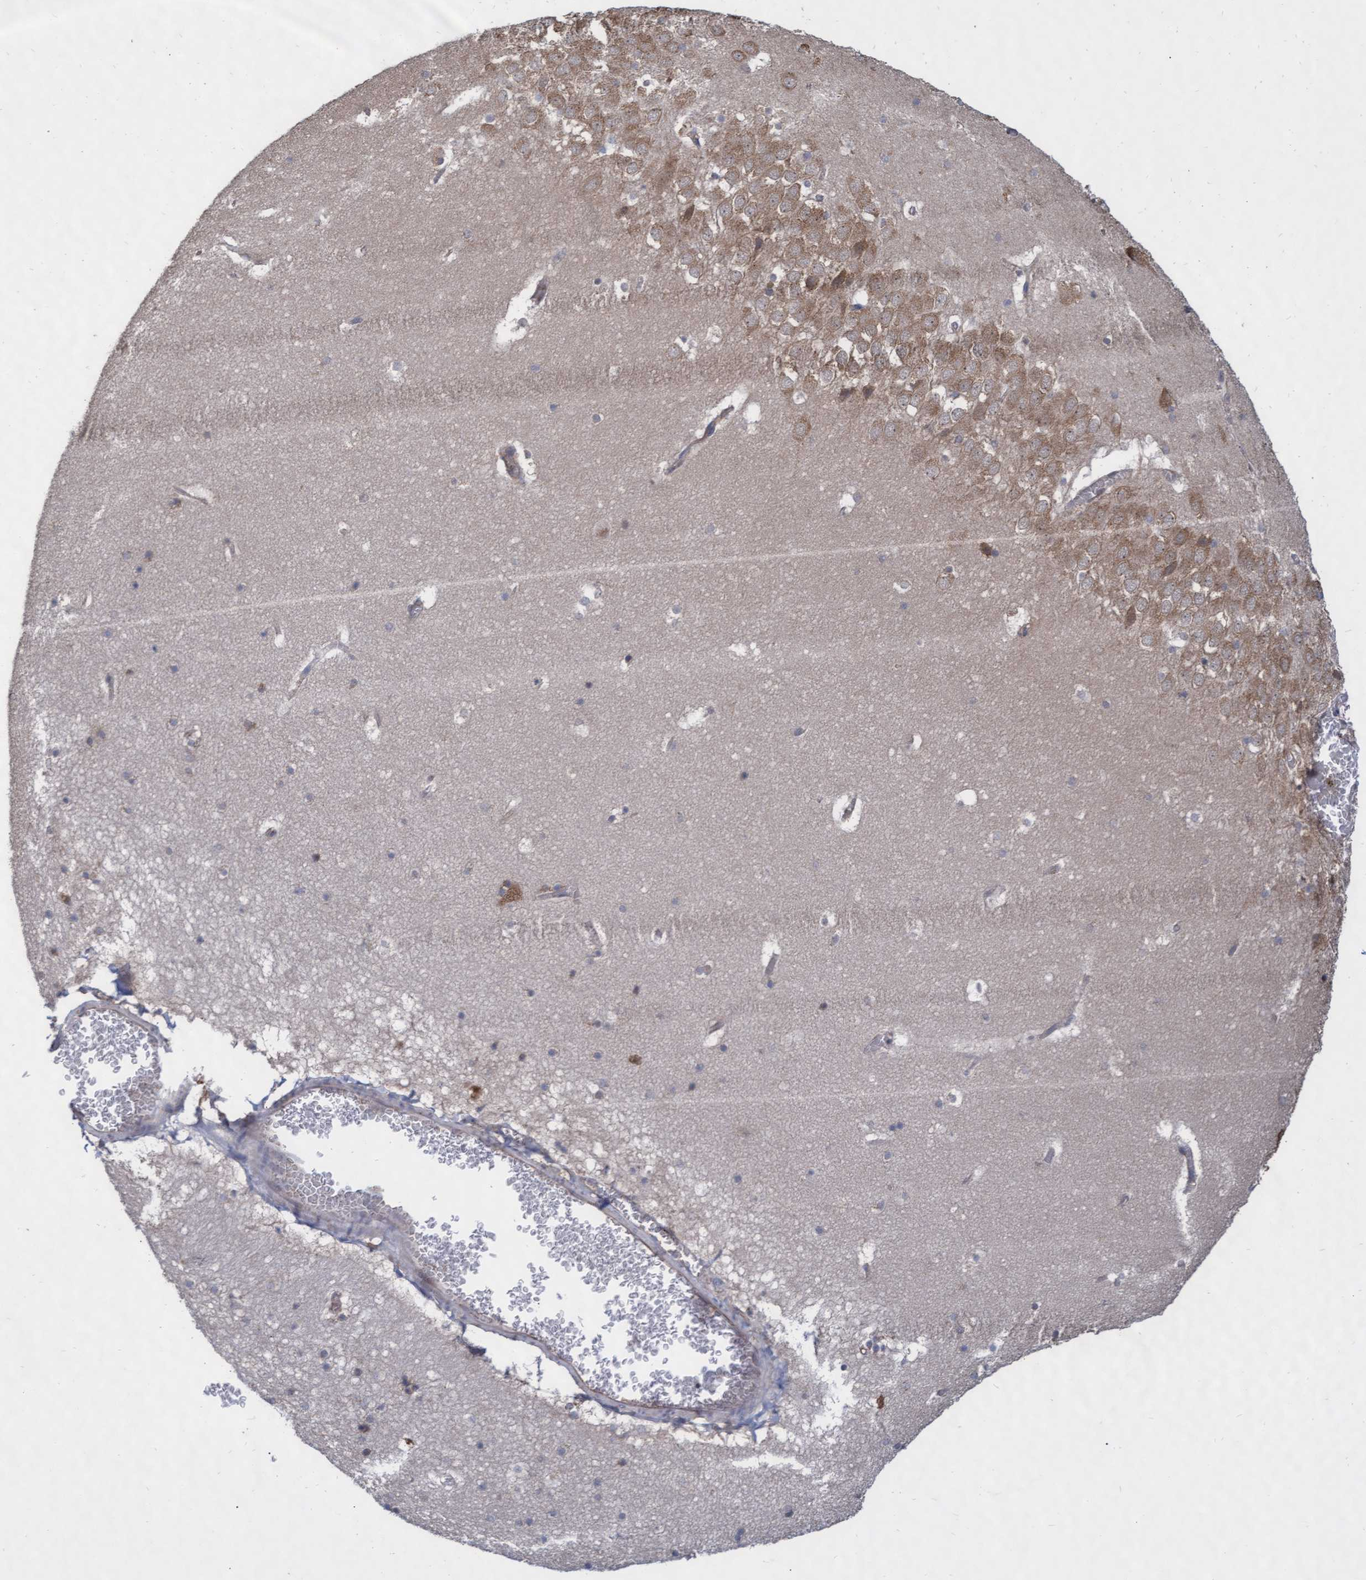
{"staining": {"intensity": "moderate", "quantity": "<25%", "location": "cytoplasmic/membranous"}, "tissue": "hippocampus", "cell_type": "Glial cells", "image_type": "normal", "snomed": [{"axis": "morphology", "description": "Normal tissue, NOS"}, {"axis": "topography", "description": "Hippocampus"}], "caption": "Protein expression analysis of unremarkable human hippocampus reveals moderate cytoplasmic/membranous expression in about <25% of glial cells. (Stains: DAB in brown, nuclei in blue, Microscopy: brightfield microscopy at high magnification).", "gene": "ABCF2", "patient": {"sex": "male", "age": 45}}